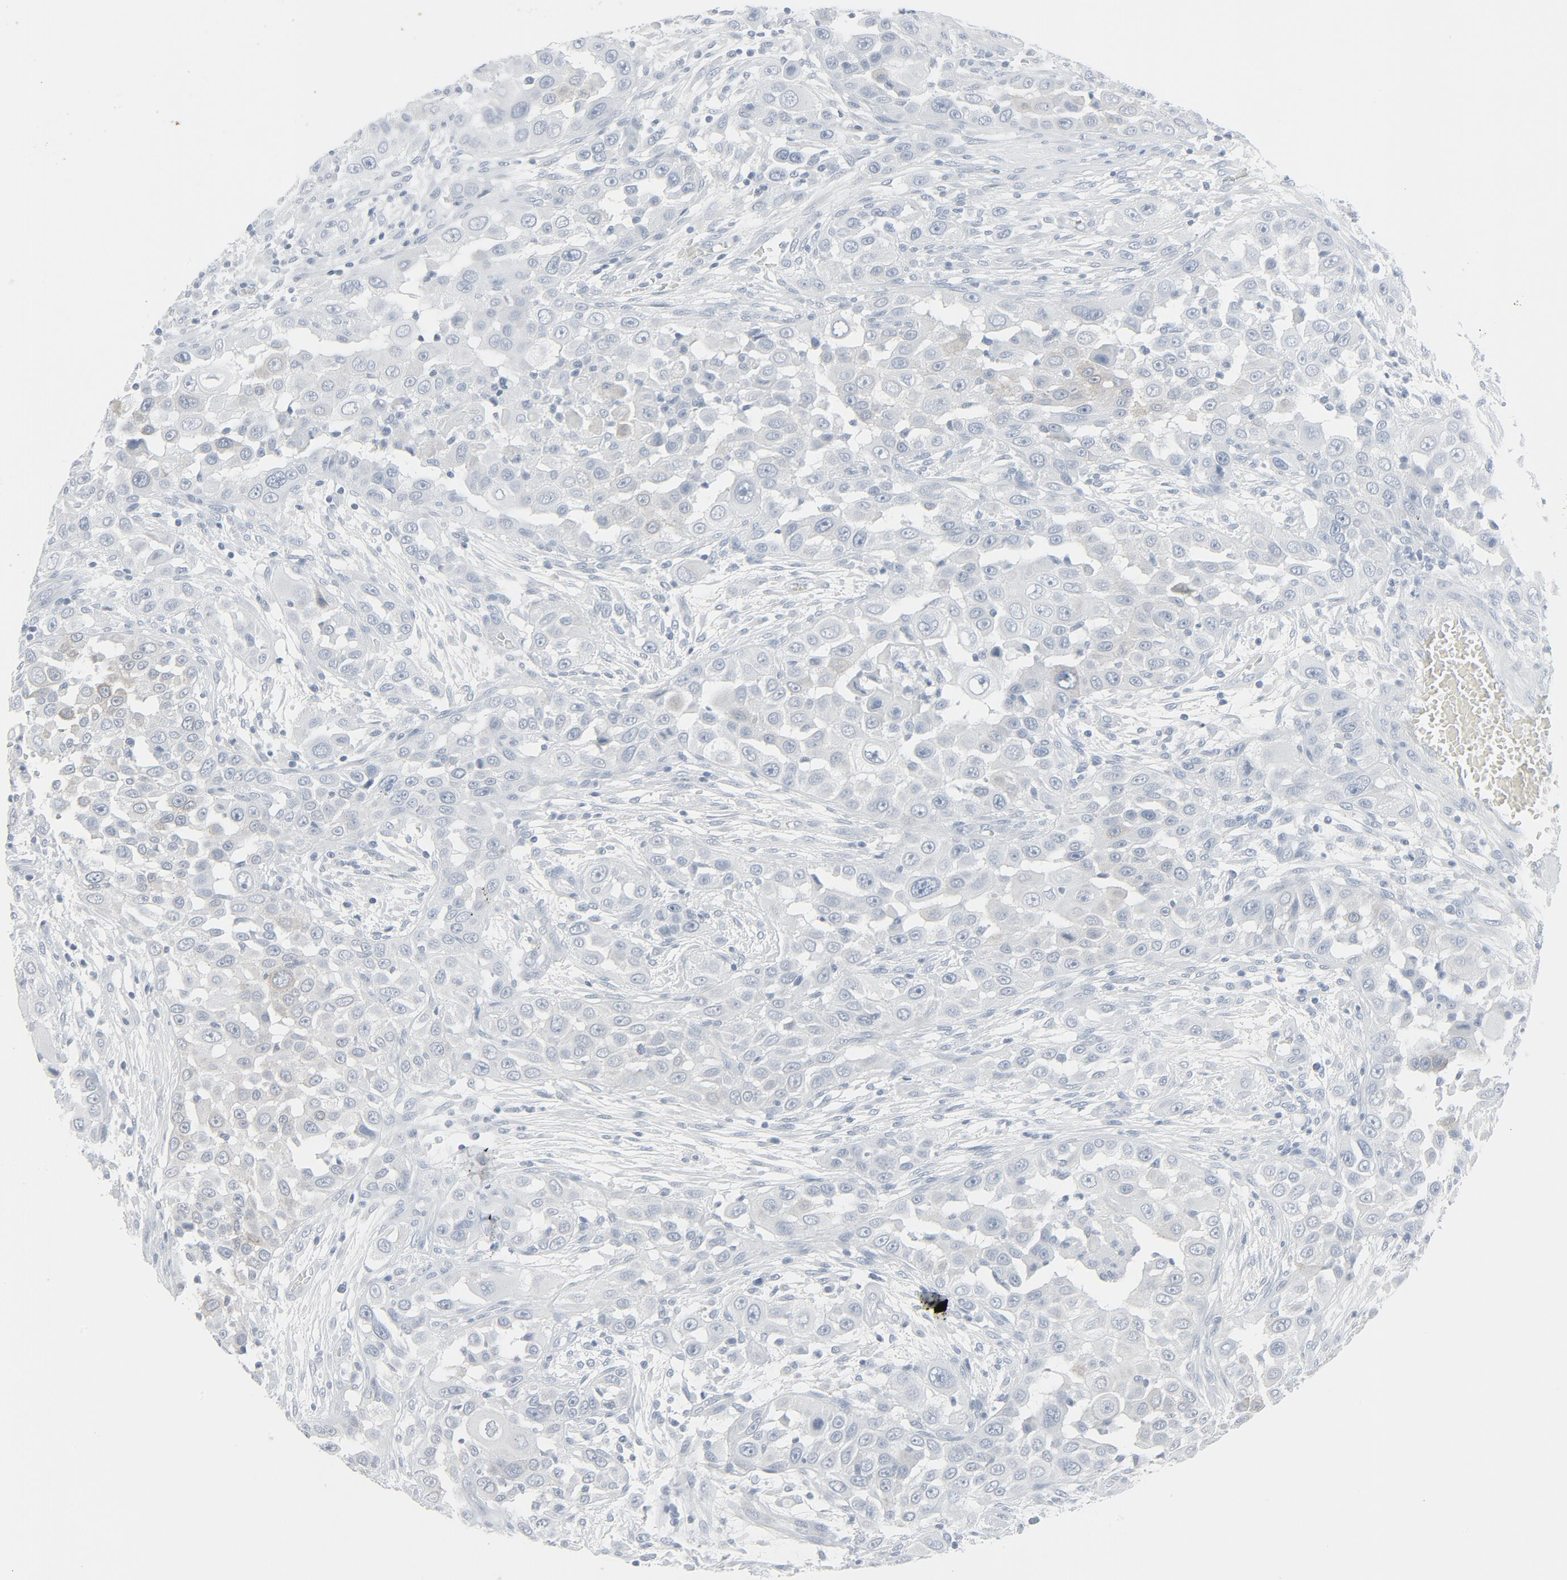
{"staining": {"intensity": "weak", "quantity": "<25%", "location": "cytoplasmic/membranous"}, "tissue": "head and neck cancer", "cell_type": "Tumor cells", "image_type": "cancer", "snomed": [{"axis": "morphology", "description": "Carcinoma, NOS"}, {"axis": "topography", "description": "Head-Neck"}], "caption": "Photomicrograph shows no protein expression in tumor cells of head and neck cancer (carcinoma) tissue.", "gene": "FGFR3", "patient": {"sex": "male", "age": 87}}